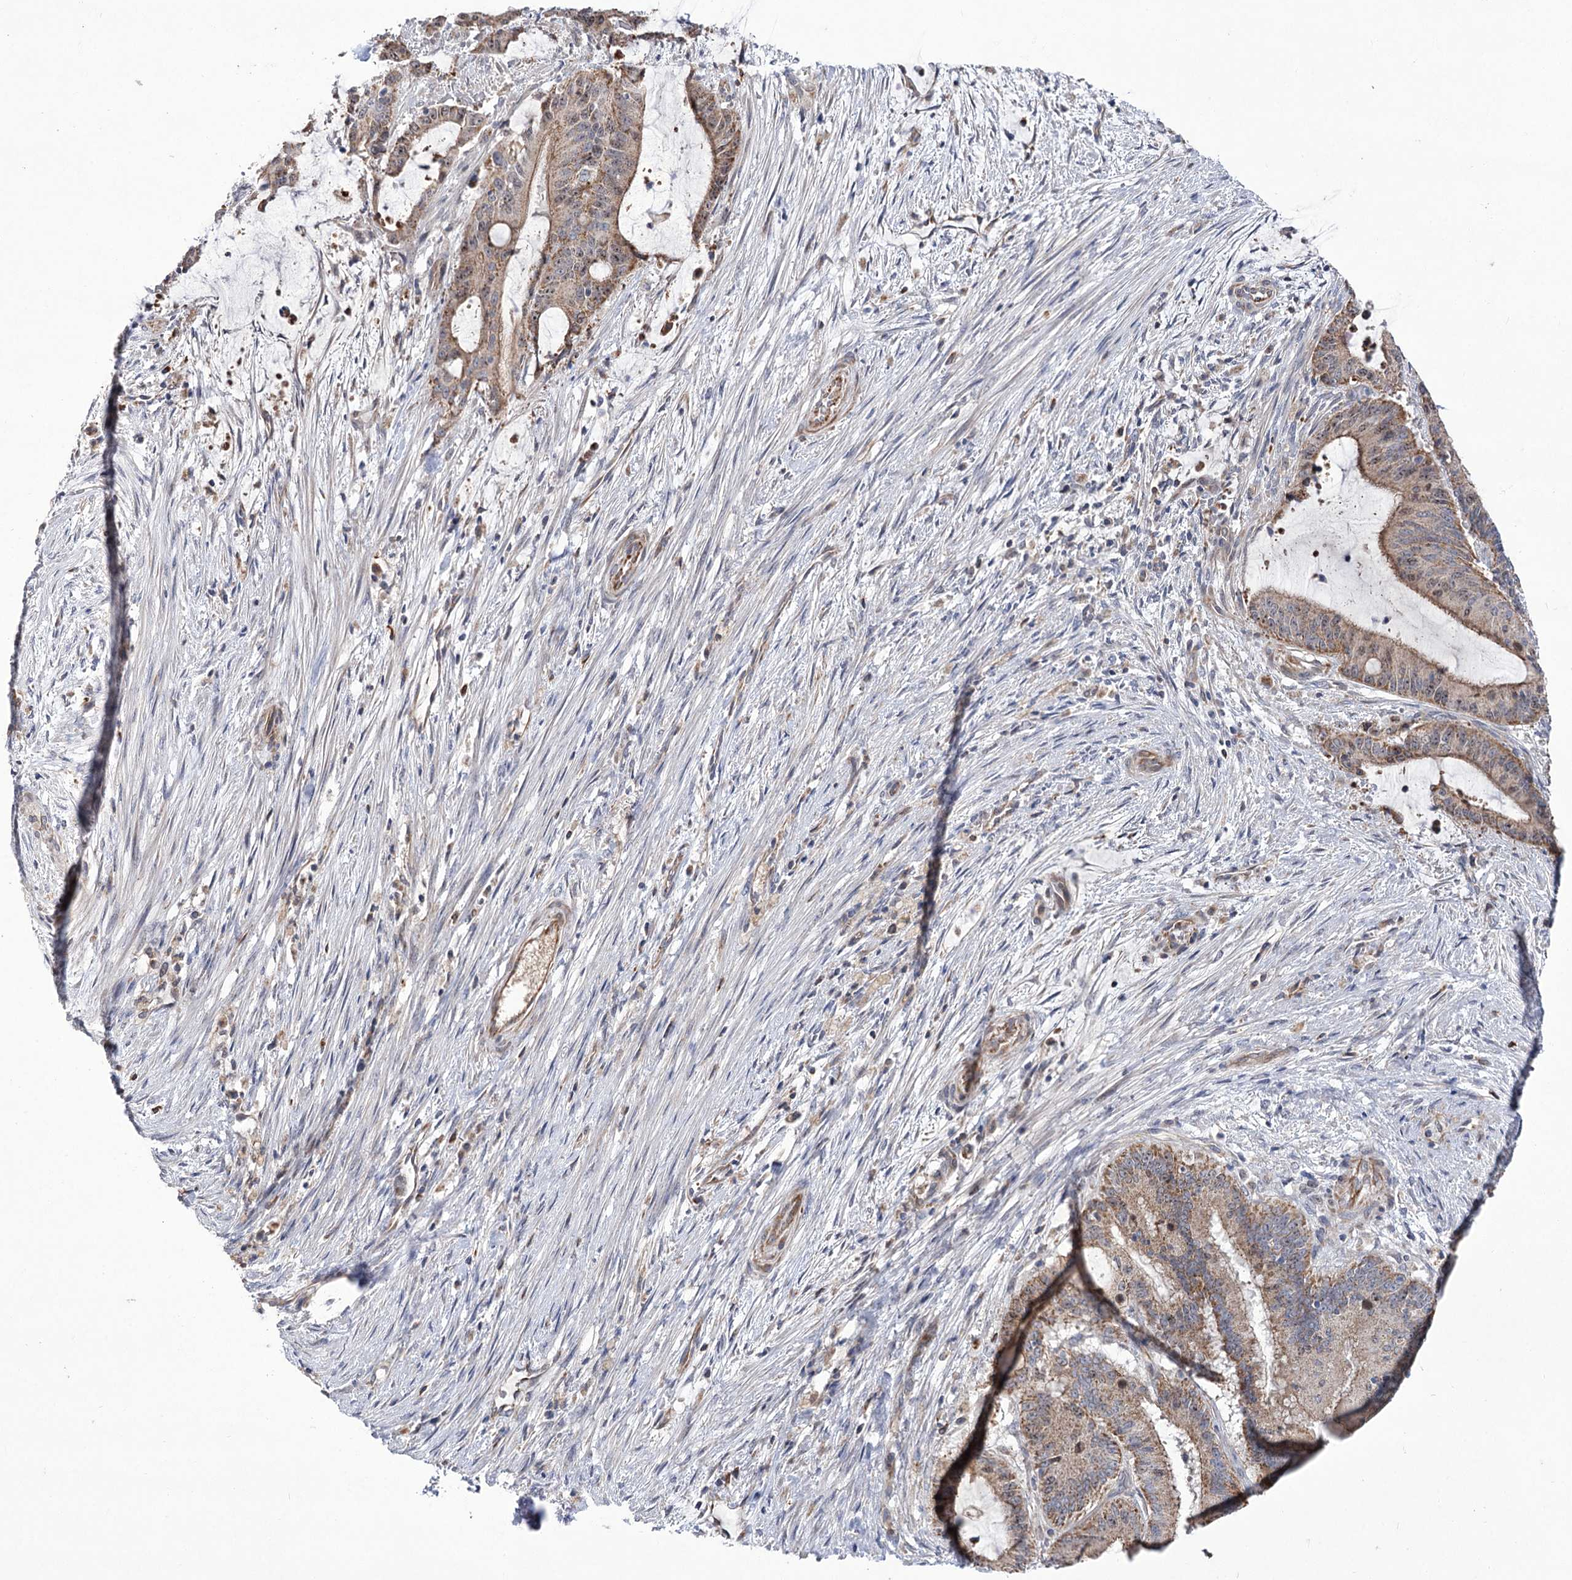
{"staining": {"intensity": "moderate", "quantity": ">75%", "location": "cytoplasmic/membranous"}, "tissue": "liver cancer", "cell_type": "Tumor cells", "image_type": "cancer", "snomed": [{"axis": "morphology", "description": "Normal tissue, NOS"}, {"axis": "morphology", "description": "Cholangiocarcinoma"}, {"axis": "topography", "description": "Liver"}, {"axis": "topography", "description": "Peripheral nerve tissue"}], "caption": "Protein expression analysis of human liver cancer (cholangiocarcinoma) reveals moderate cytoplasmic/membranous expression in approximately >75% of tumor cells. (DAB = brown stain, brightfield microscopy at high magnification).", "gene": "ECHDC3", "patient": {"sex": "female", "age": 73}}